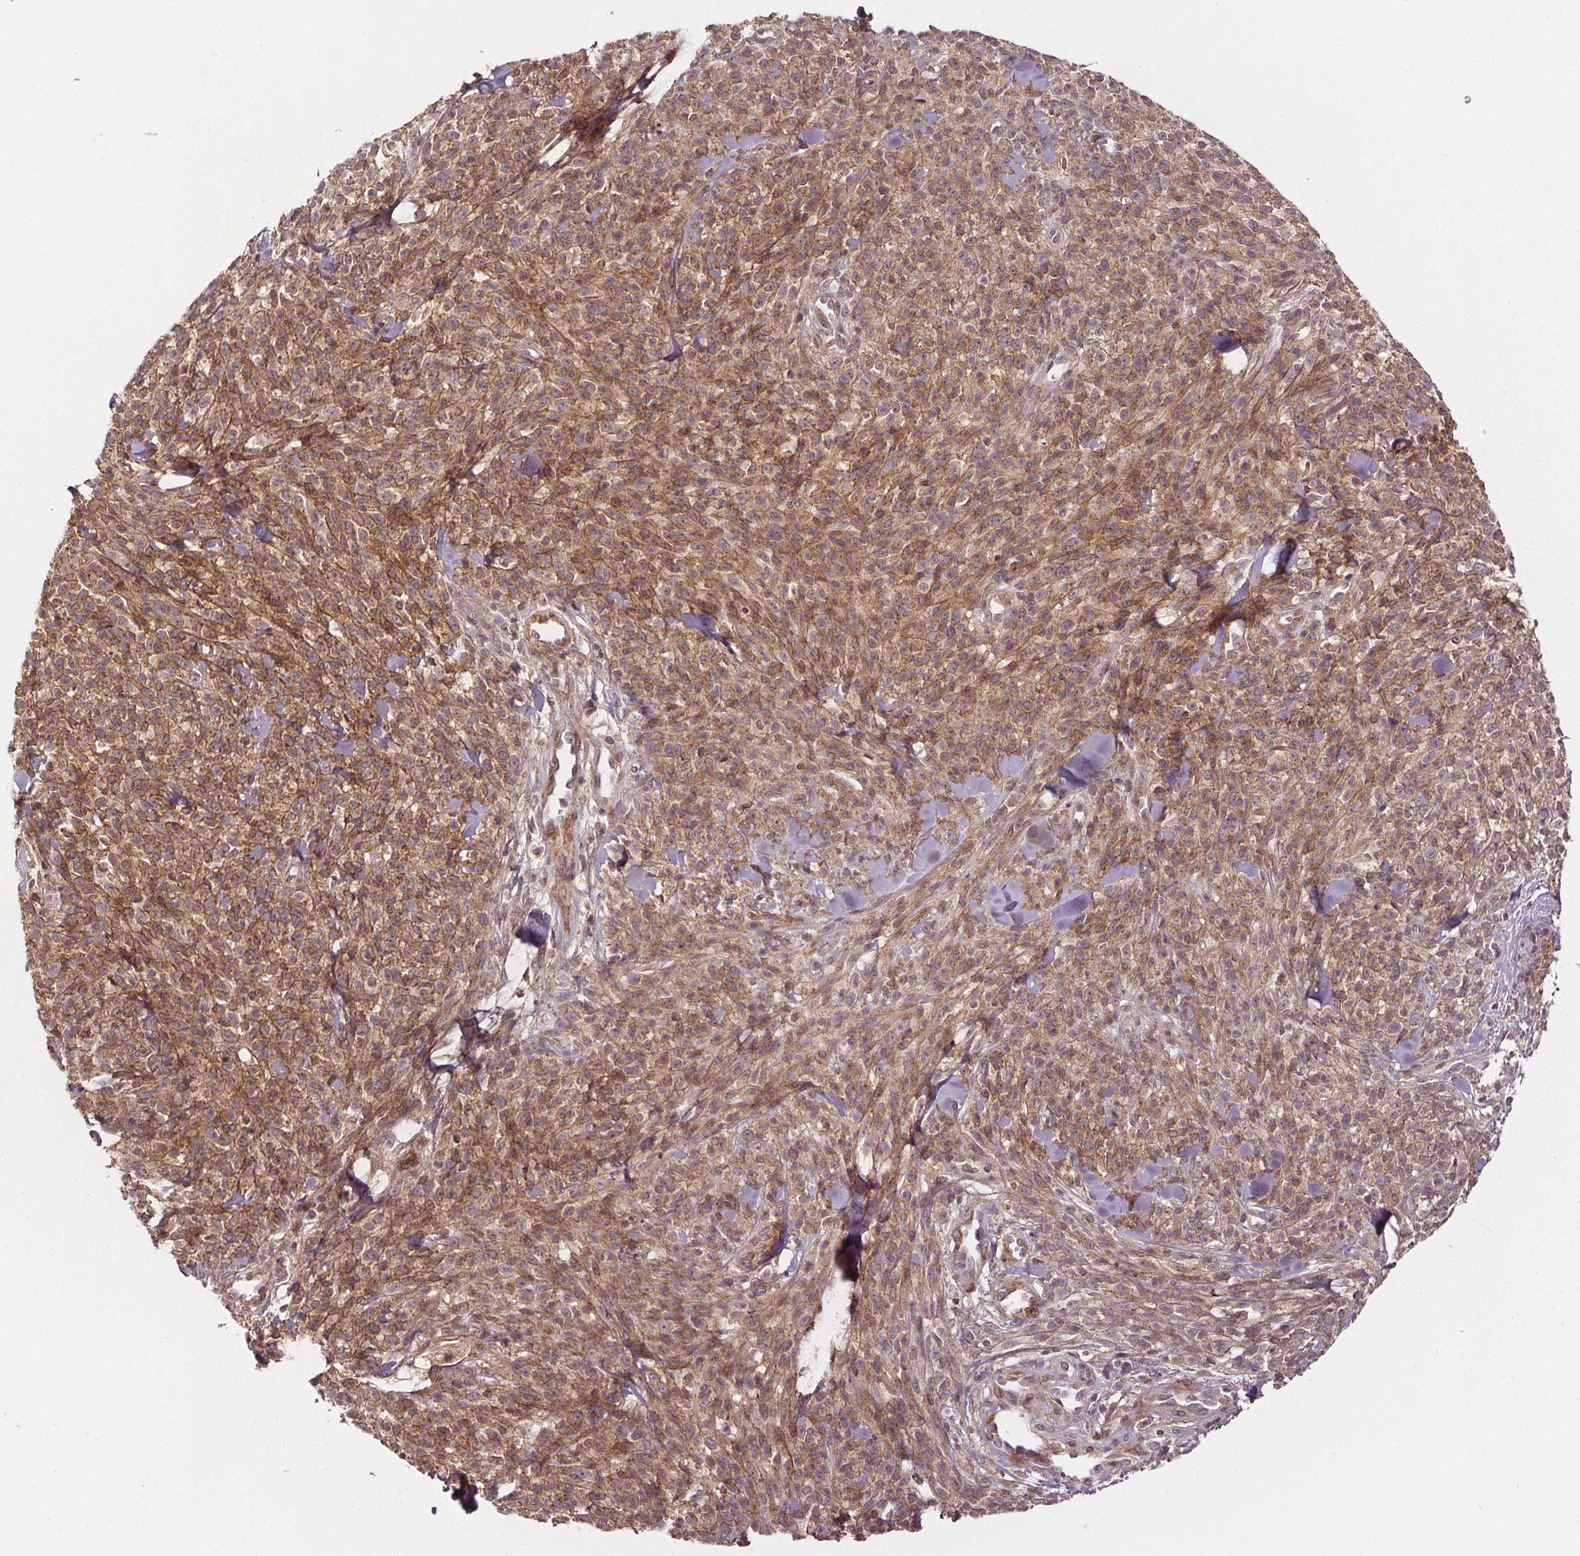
{"staining": {"intensity": "moderate", "quantity": ">75%", "location": "cytoplasmic/membranous"}, "tissue": "melanoma", "cell_type": "Tumor cells", "image_type": "cancer", "snomed": [{"axis": "morphology", "description": "Malignant melanoma, NOS"}, {"axis": "topography", "description": "Skin"}, {"axis": "topography", "description": "Skin of trunk"}], "caption": "Immunohistochemistry histopathology image of melanoma stained for a protein (brown), which demonstrates medium levels of moderate cytoplasmic/membranous staining in approximately >75% of tumor cells.", "gene": "EPHB3", "patient": {"sex": "male", "age": 74}}